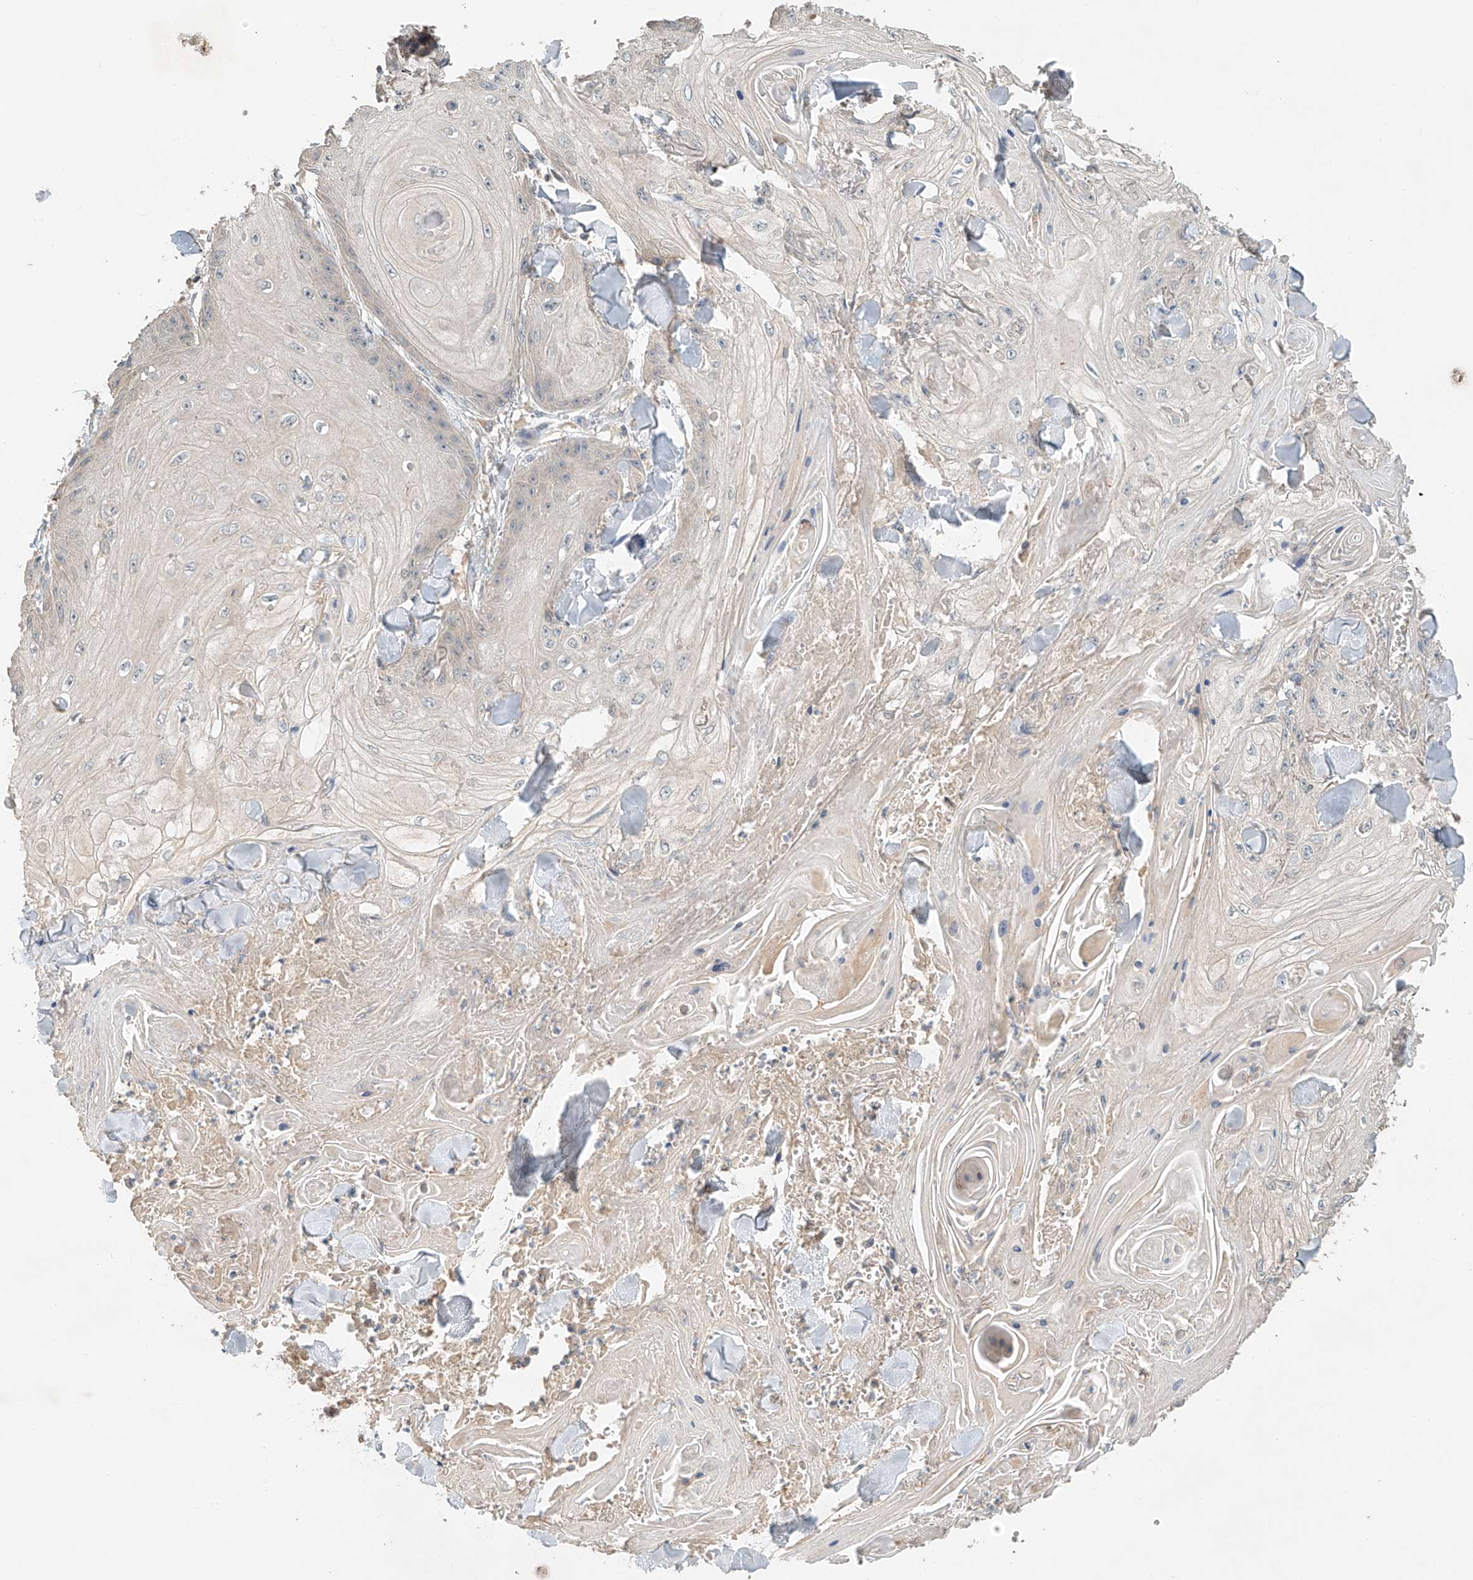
{"staining": {"intensity": "negative", "quantity": "none", "location": "none"}, "tissue": "skin cancer", "cell_type": "Tumor cells", "image_type": "cancer", "snomed": [{"axis": "morphology", "description": "Squamous cell carcinoma, NOS"}, {"axis": "topography", "description": "Skin"}], "caption": "Immunohistochemical staining of skin cancer (squamous cell carcinoma) reveals no significant positivity in tumor cells.", "gene": "GNB1L", "patient": {"sex": "male", "age": 74}}